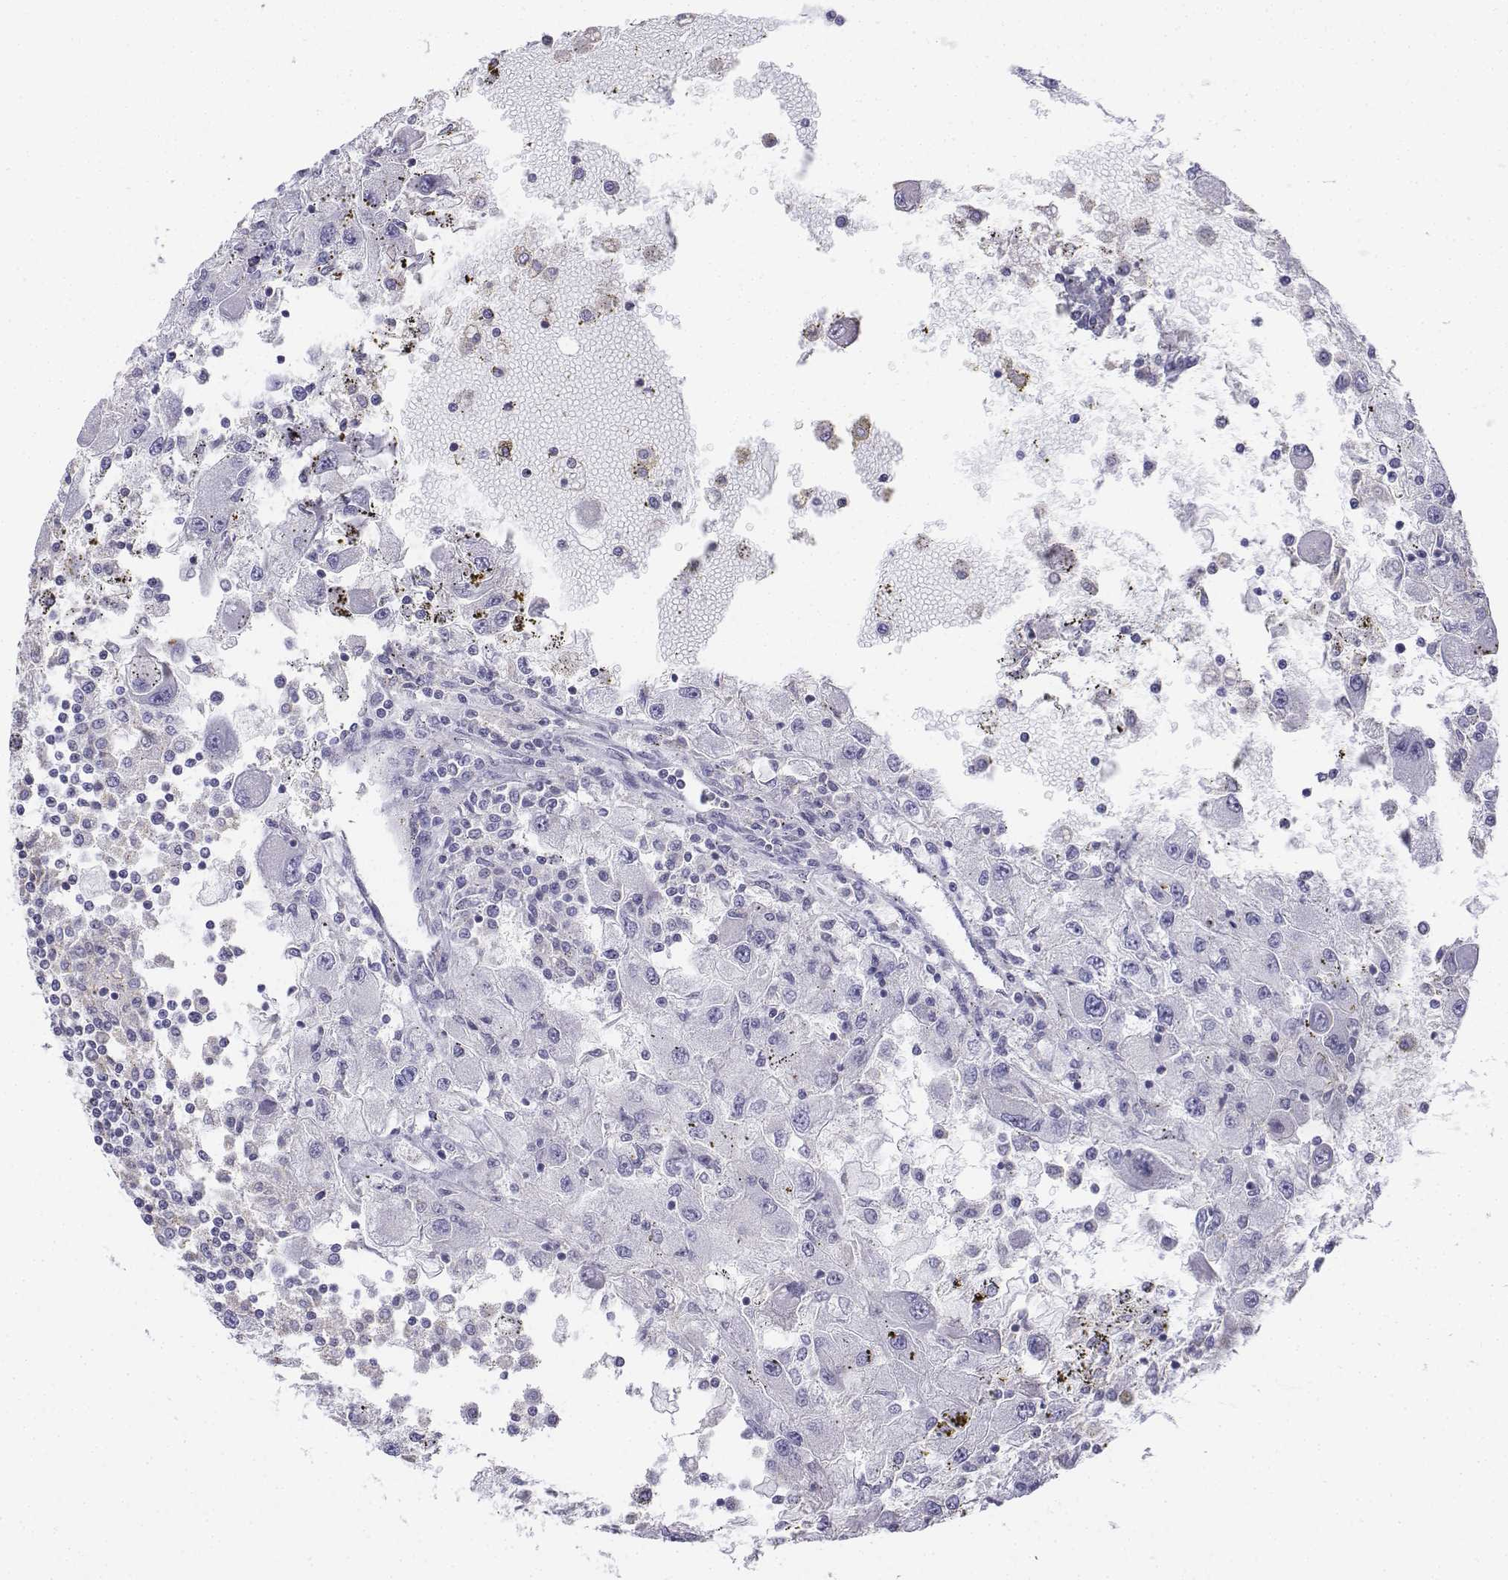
{"staining": {"intensity": "negative", "quantity": "none", "location": "none"}, "tissue": "renal cancer", "cell_type": "Tumor cells", "image_type": "cancer", "snomed": [{"axis": "morphology", "description": "Adenocarcinoma, NOS"}, {"axis": "topography", "description": "Kidney"}], "caption": "Renal cancer was stained to show a protein in brown. There is no significant positivity in tumor cells.", "gene": "LGSN", "patient": {"sex": "female", "age": 67}}